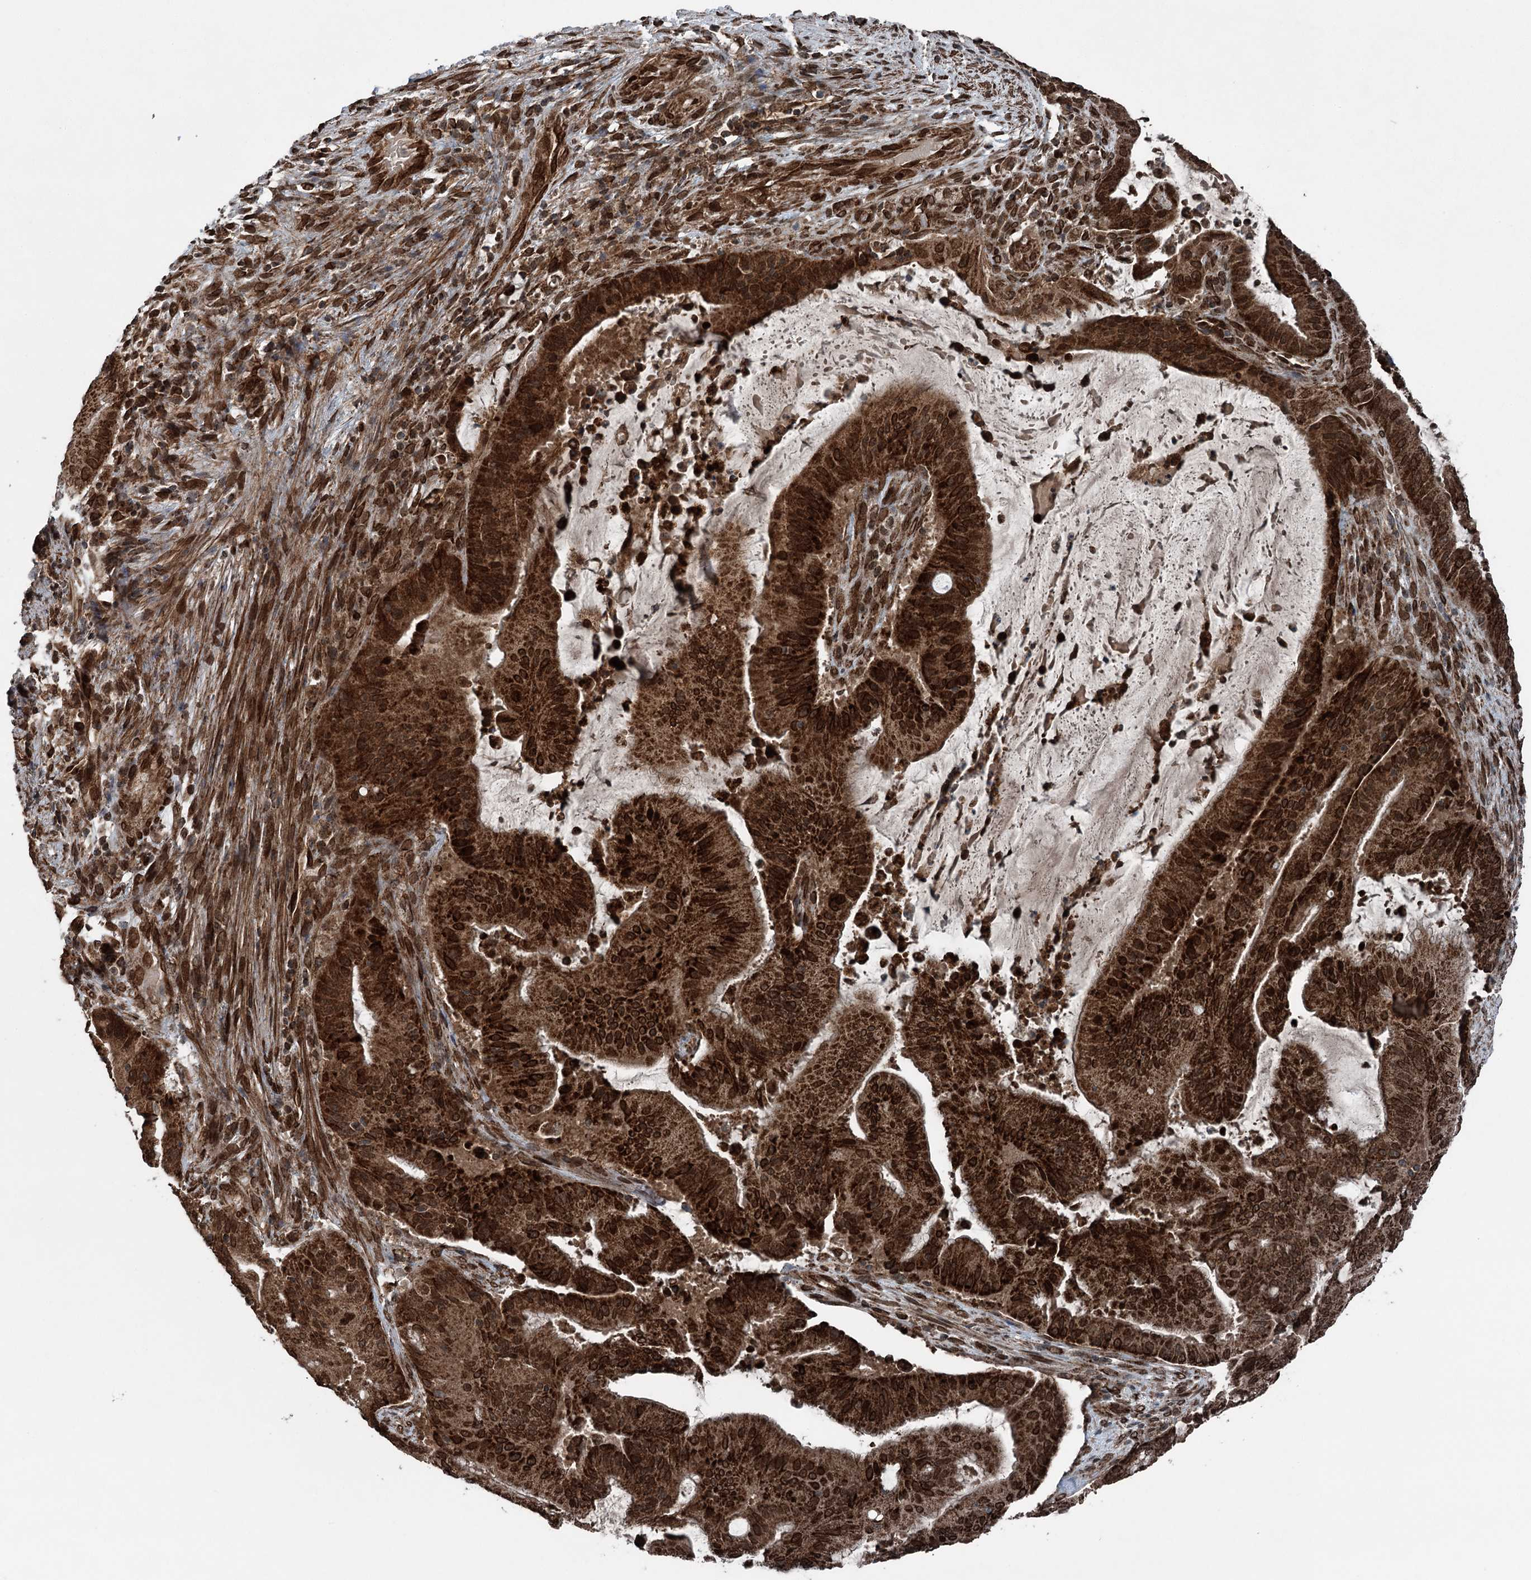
{"staining": {"intensity": "strong", "quantity": ">75%", "location": "cytoplasmic/membranous,nuclear"}, "tissue": "liver cancer", "cell_type": "Tumor cells", "image_type": "cancer", "snomed": [{"axis": "morphology", "description": "Normal tissue, NOS"}, {"axis": "morphology", "description": "Cholangiocarcinoma"}, {"axis": "topography", "description": "Liver"}, {"axis": "topography", "description": "Peripheral nerve tissue"}], "caption": "An immunohistochemistry micrograph of tumor tissue is shown. Protein staining in brown highlights strong cytoplasmic/membranous and nuclear positivity in liver cancer within tumor cells.", "gene": "BCKDHA", "patient": {"sex": "female", "age": 73}}